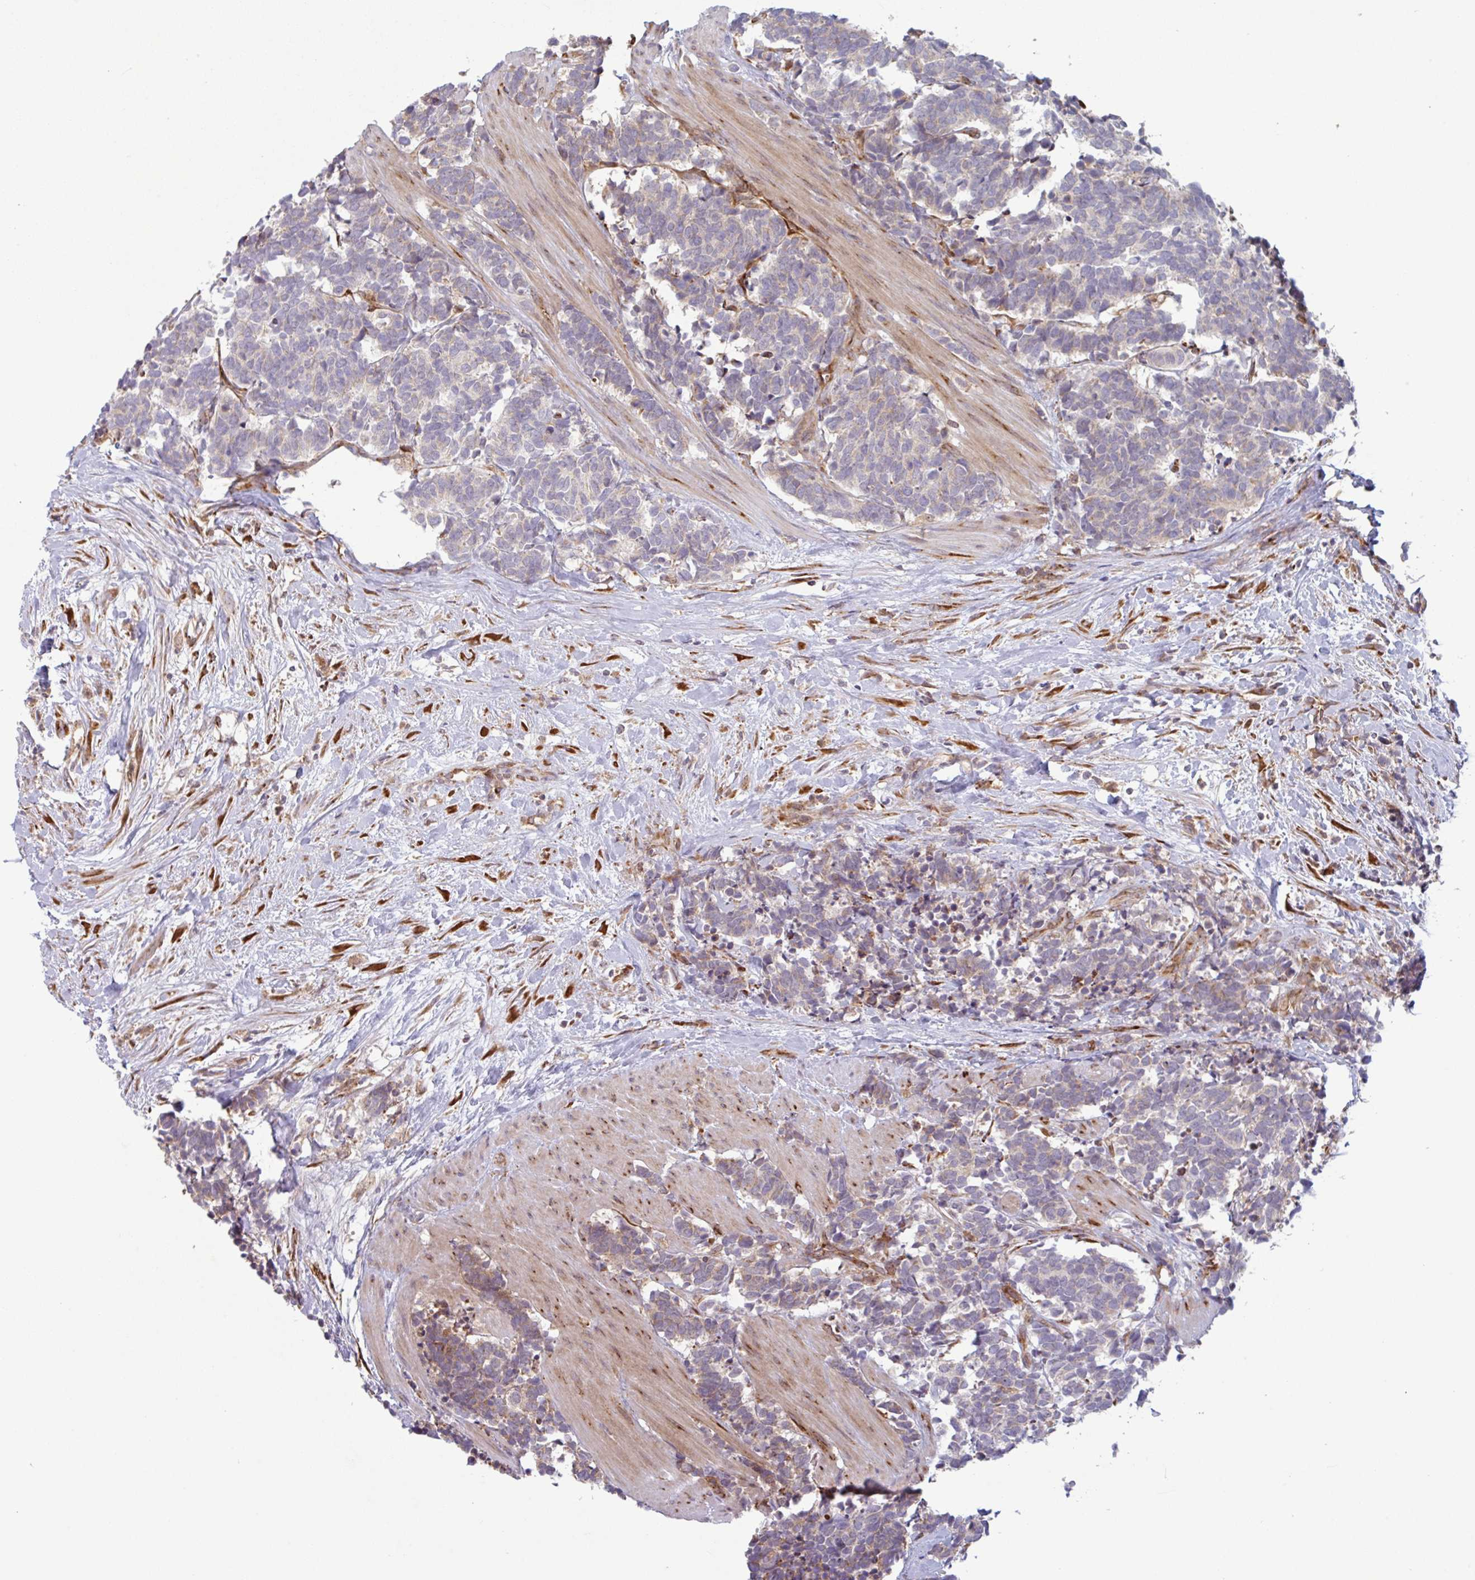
{"staining": {"intensity": "weak", "quantity": "25%-75%", "location": "cytoplasmic/membranous"}, "tissue": "carcinoid", "cell_type": "Tumor cells", "image_type": "cancer", "snomed": [{"axis": "morphology", "description": "Carcinoma, NOS"}, {"axis": "morphology", "description": "Carcinoid, malignant, NOS"}, {"axis": "topography", "description": "Prostate"}], "caption": "Malignant carcinoid stained with a brown dye exhibits weak cytoplasmic/membranous positive expression in about 25%-75% of tumor cells.", "gene": "RIT1", "patient": {"sex": "male", "age": 57}}